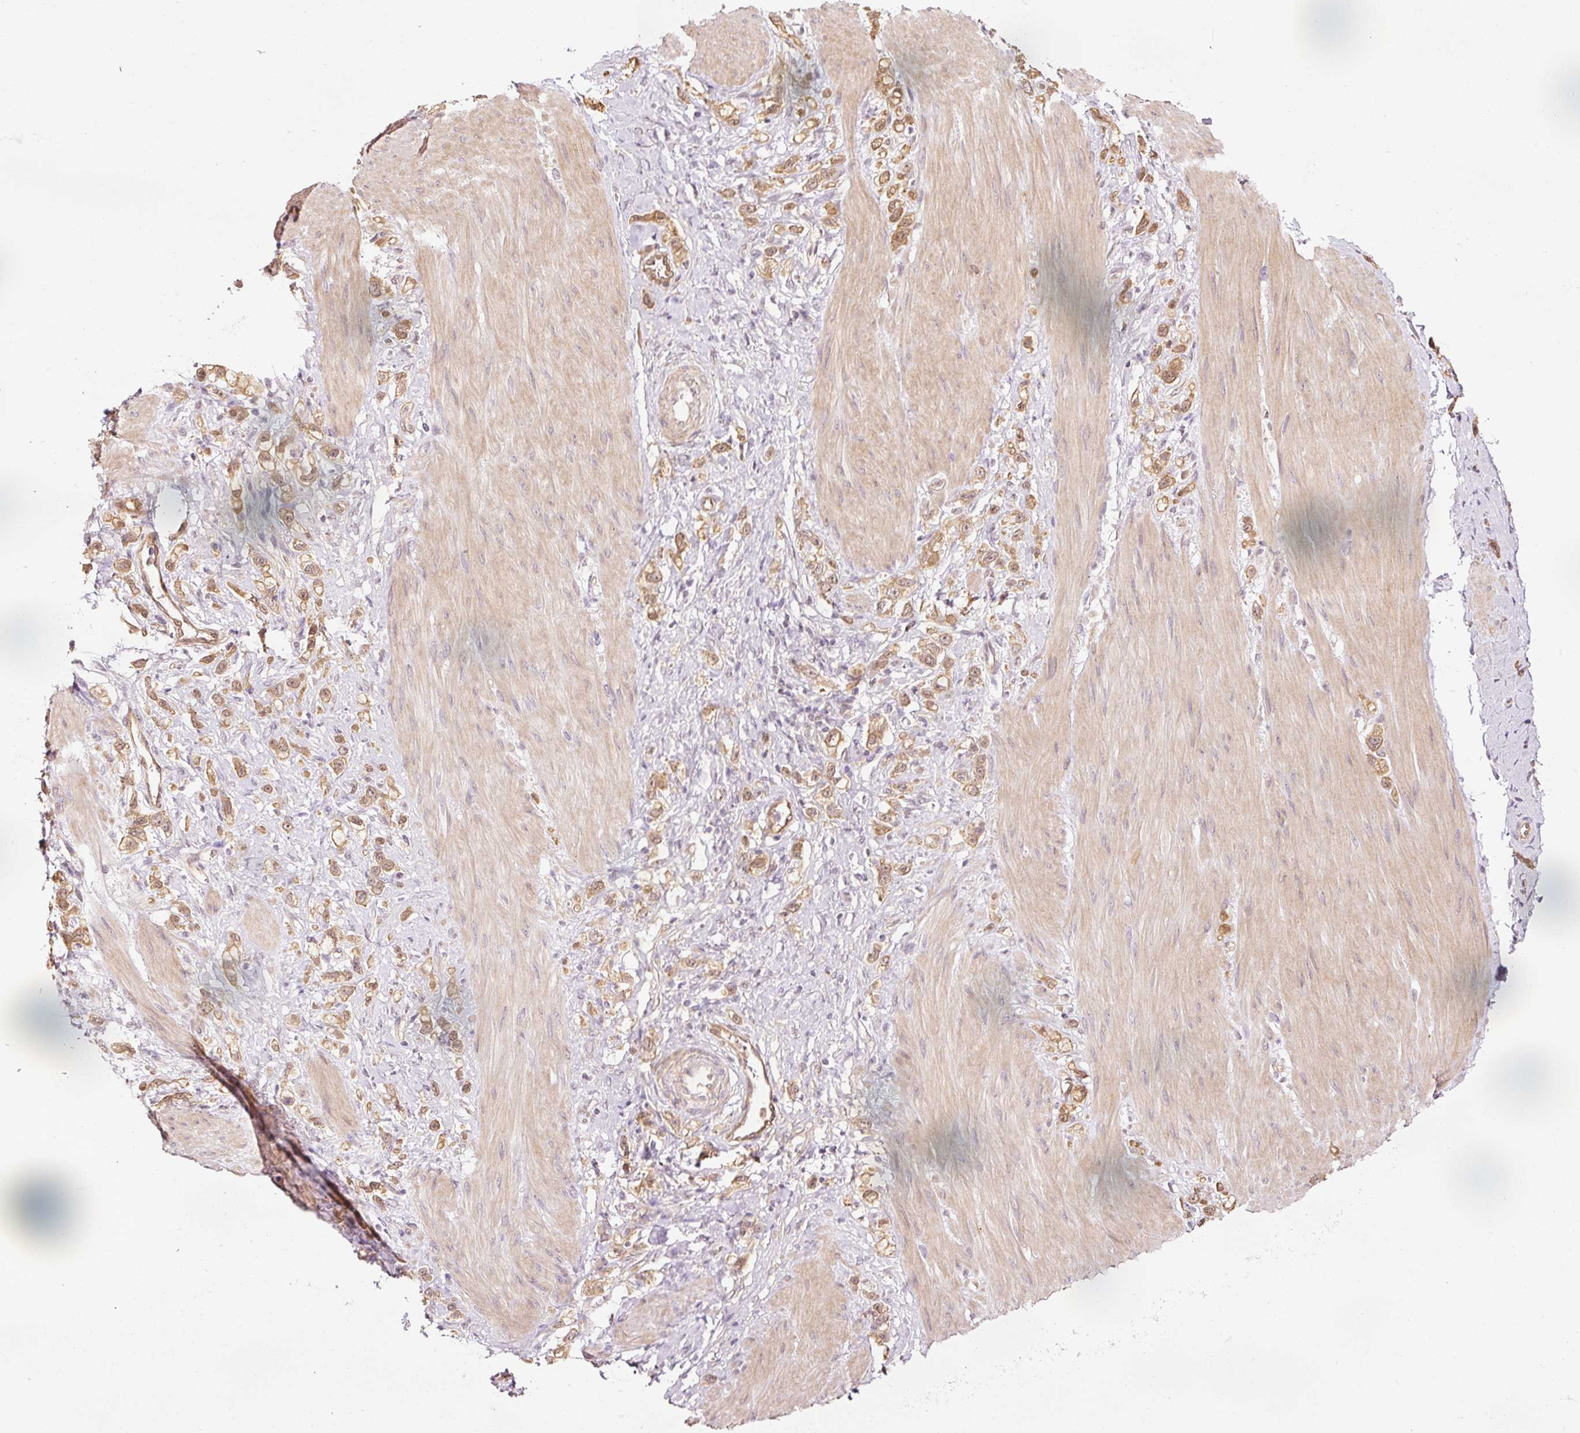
{"staining": {"intensity": "moderate", "quantity": ">75%", "location": "cytoplasmic/membranous,nuclear"}, "tissue": "stomach cancer", "cell_type": "Tumor cells", "image_type": "cancer", "snomed": [{"axis": "morphology", "description": "Adenocarcinoma, NOS"}, {"axis": "topography", "description": "Stomach"}], "caption": "Stomach adenocarcinoma was stained to show a protein in brown. There is medium levels of moderate cytoplasmic/membranous and nuclear expression in about >75% of tumor cells.", "gene": "FBXL14", "patient": {"sex": "female", "age": 65}}